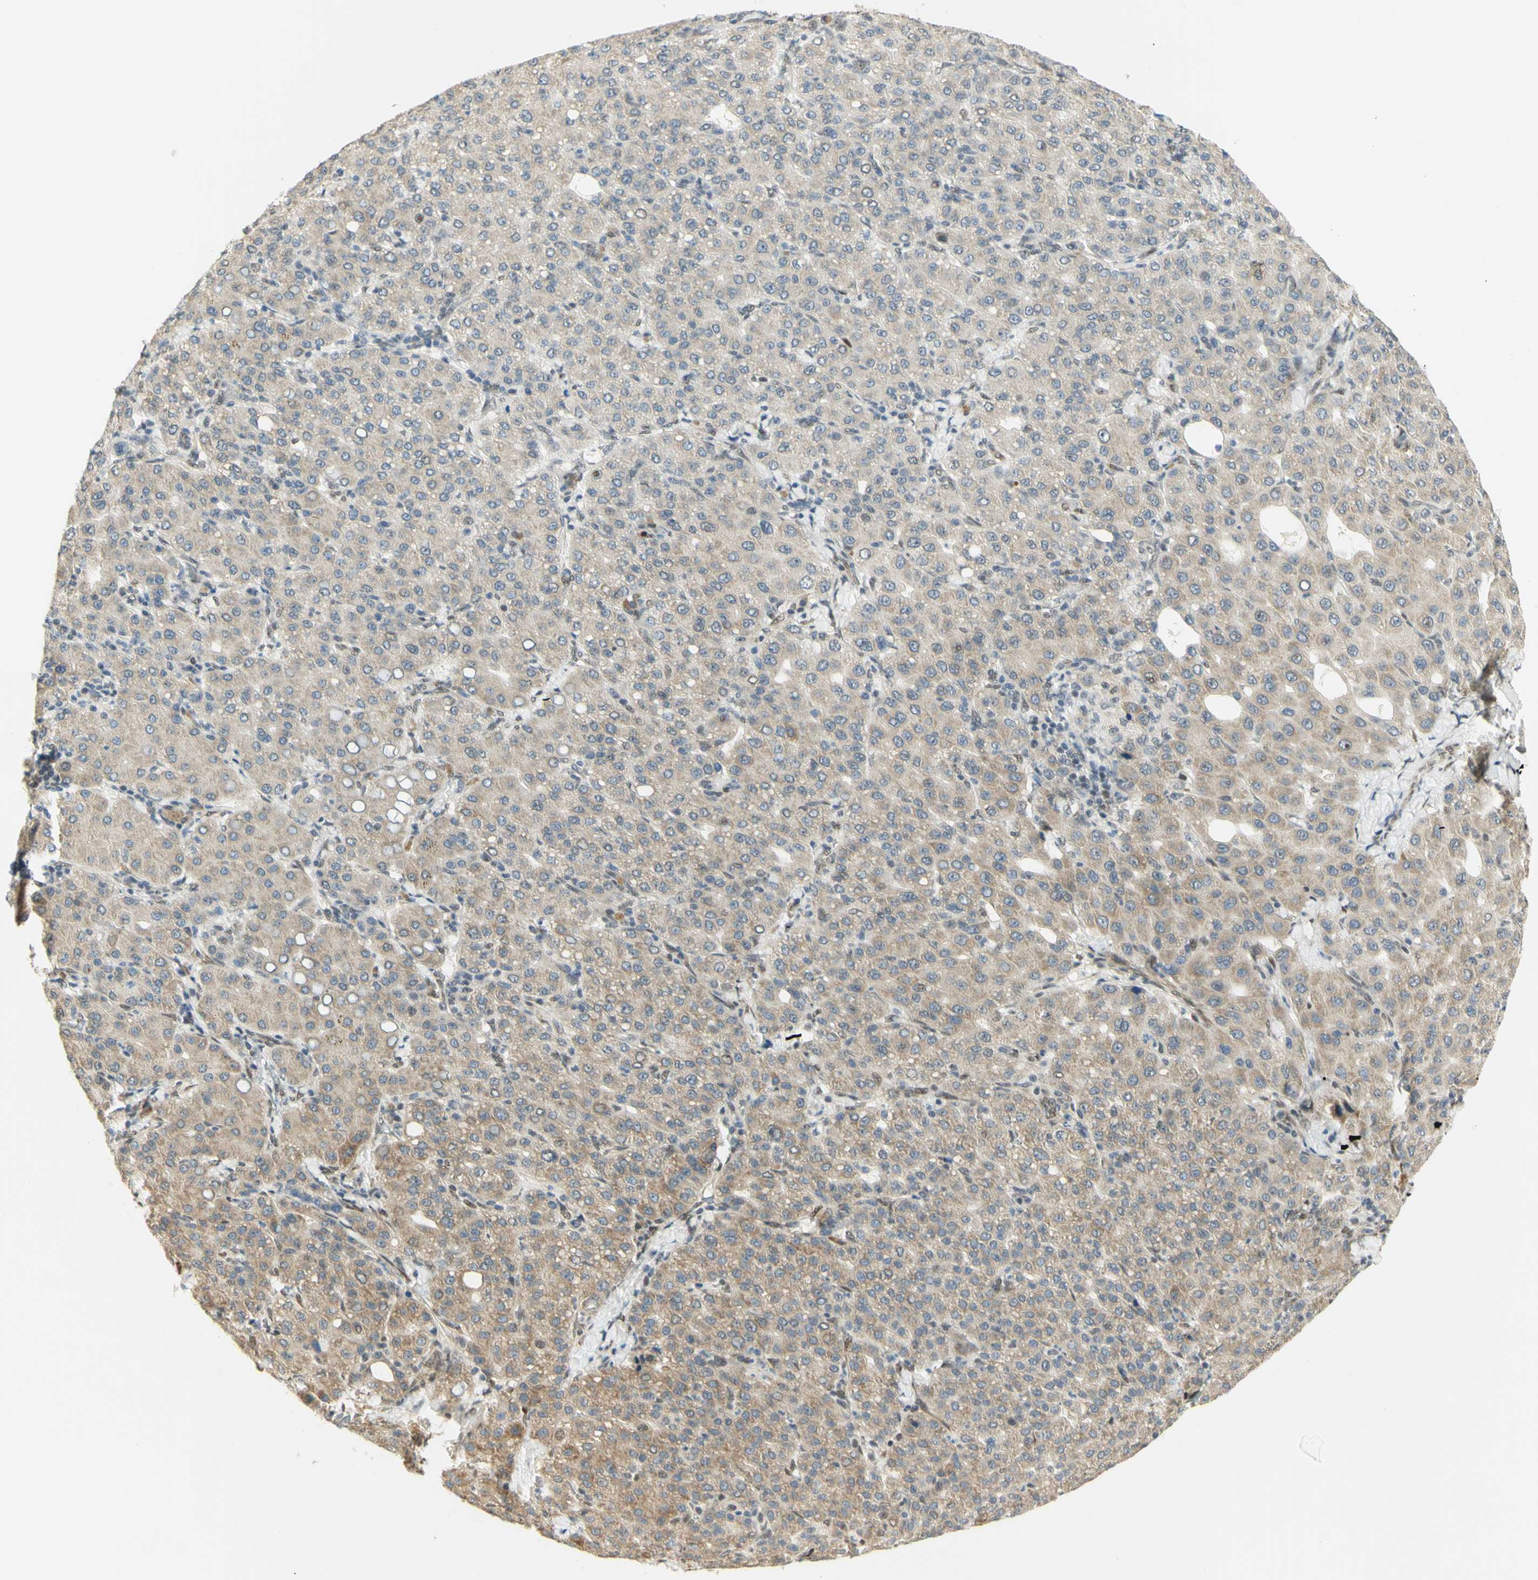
{"staining": {"intensity": "weak", "quantity": ">75%", "location": "cytoplasmic/membranous"}, "tissue": "liver cancer", "cell_type": "Tumor cells", "image_type": "cancer", "snomed": [{"axis": "morphology", "description": "Carcinoma, Hepatocellular, NOS"}, {"axis": "topography", "description": "Liver"}], "caption": "Tumor cells reveal low levels of weak cytoplasmic/membranous expression in approximately >75% of cells in human liver cancer (hepatocellular carcinoma).", "gene": "DDX1", "patient": {"sex": "male", "age": 65}}